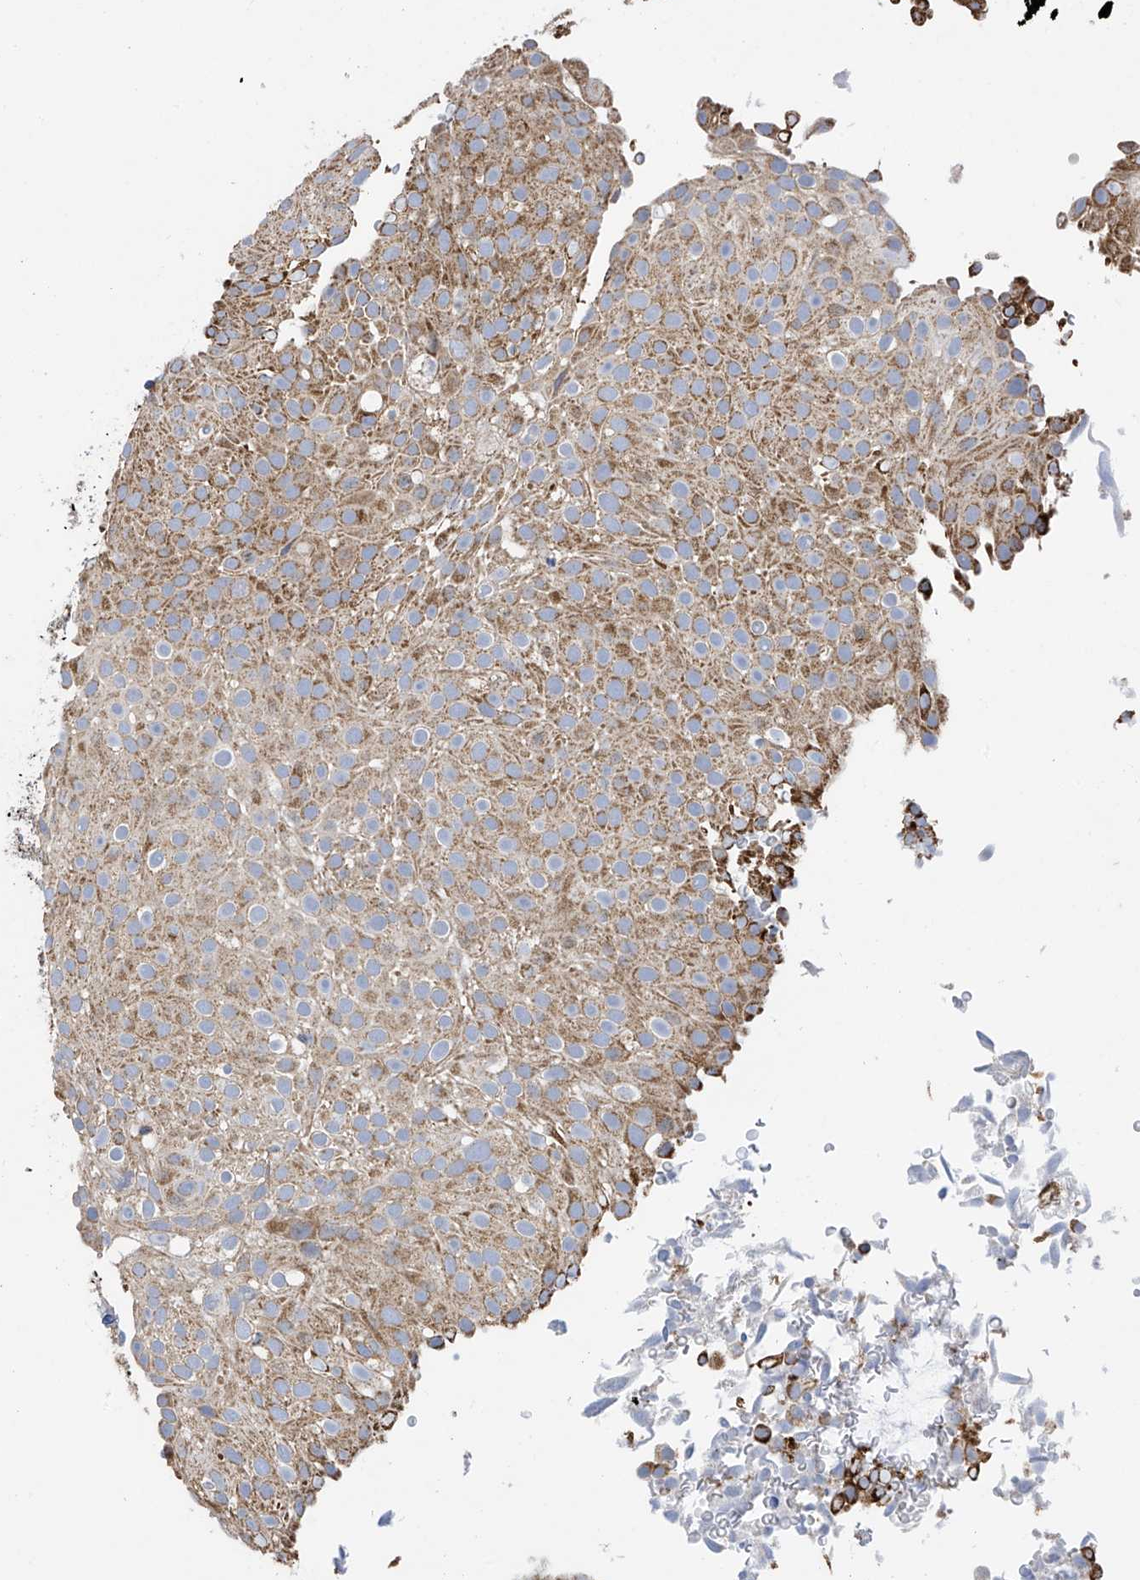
{"staining": {"intensity": "moderate", "quantity": ">75%", "location": "cytoplasmic/membranous"}, "tissue": "urothelial cancer", "cell_type": "Tumor cells", "image_type": "cancer", "snomed": [{"axis": "morphology", "description": "Urothelial carcinoma, Low grade"}, {"axis": "topography", "description": "Urinary bladder"}], "caption": "Protein analysis of urothelial cancer tissue reveals moderate cytoplasmic/membranous positivity in about >75% of tumor cells.", "gene": "PNPT1", "patient": {"sex": "male", "age": 78}}